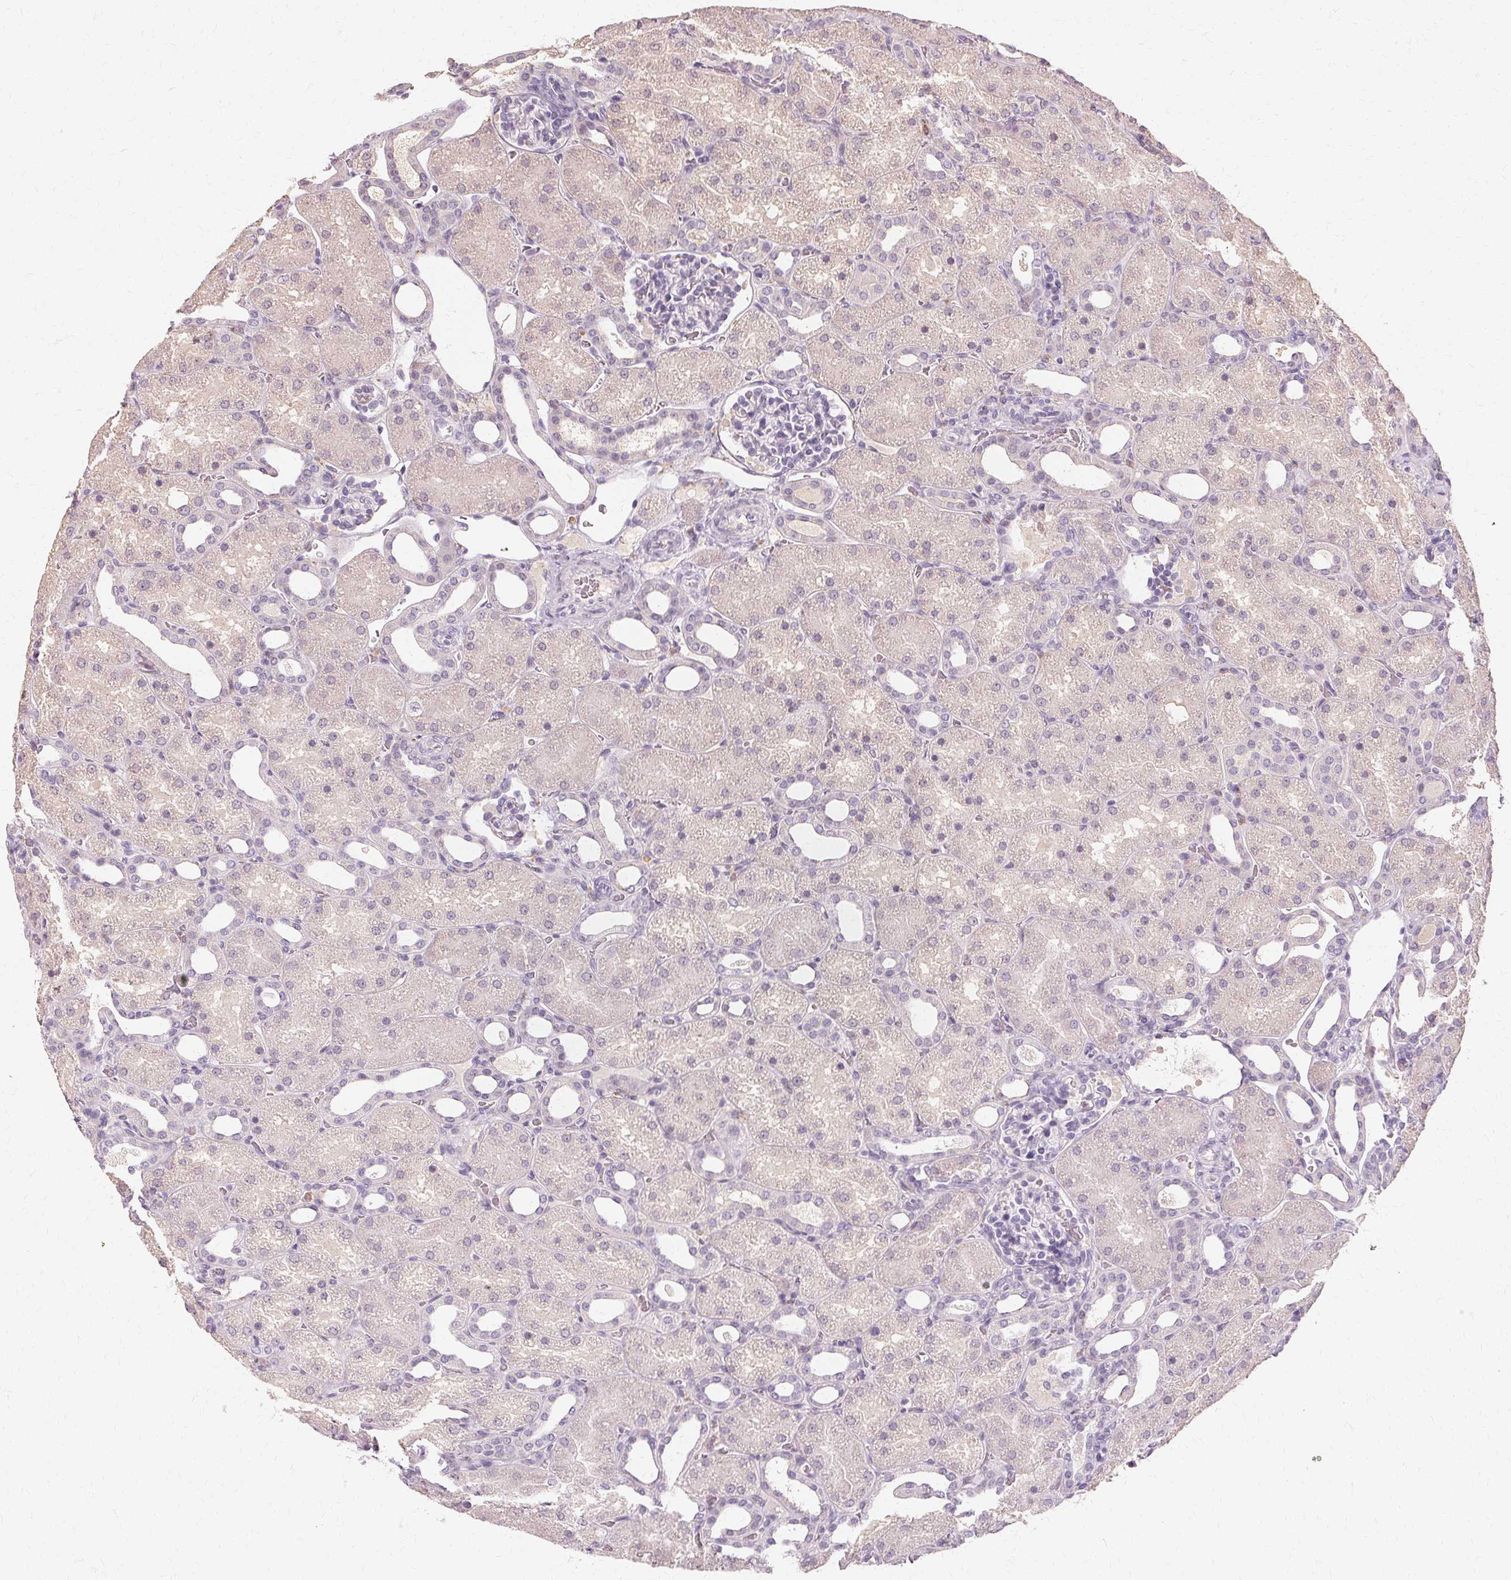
{"staining": {"intensity": "negative", "quantity": "none", "location": "none"}, "tissue": "kidney", "cell_type": "Cells in glomeruli", "image_type": "normal", "snomed": [{"axis": "morphology", "description": "Normal tissue, NOS"}, {"axis": "topography", "description": "Kidney"}], "caption": "Cells in glomeruli are negative for protein expression in benign human kidney. The staining is performed using DAB (3,3'-diaminobenzidine) brown chromogen with nuclei counter-stained in using hematoxylin.", "gene": "IFNGR1", "patient": {"sex": "male", "age": 2}}